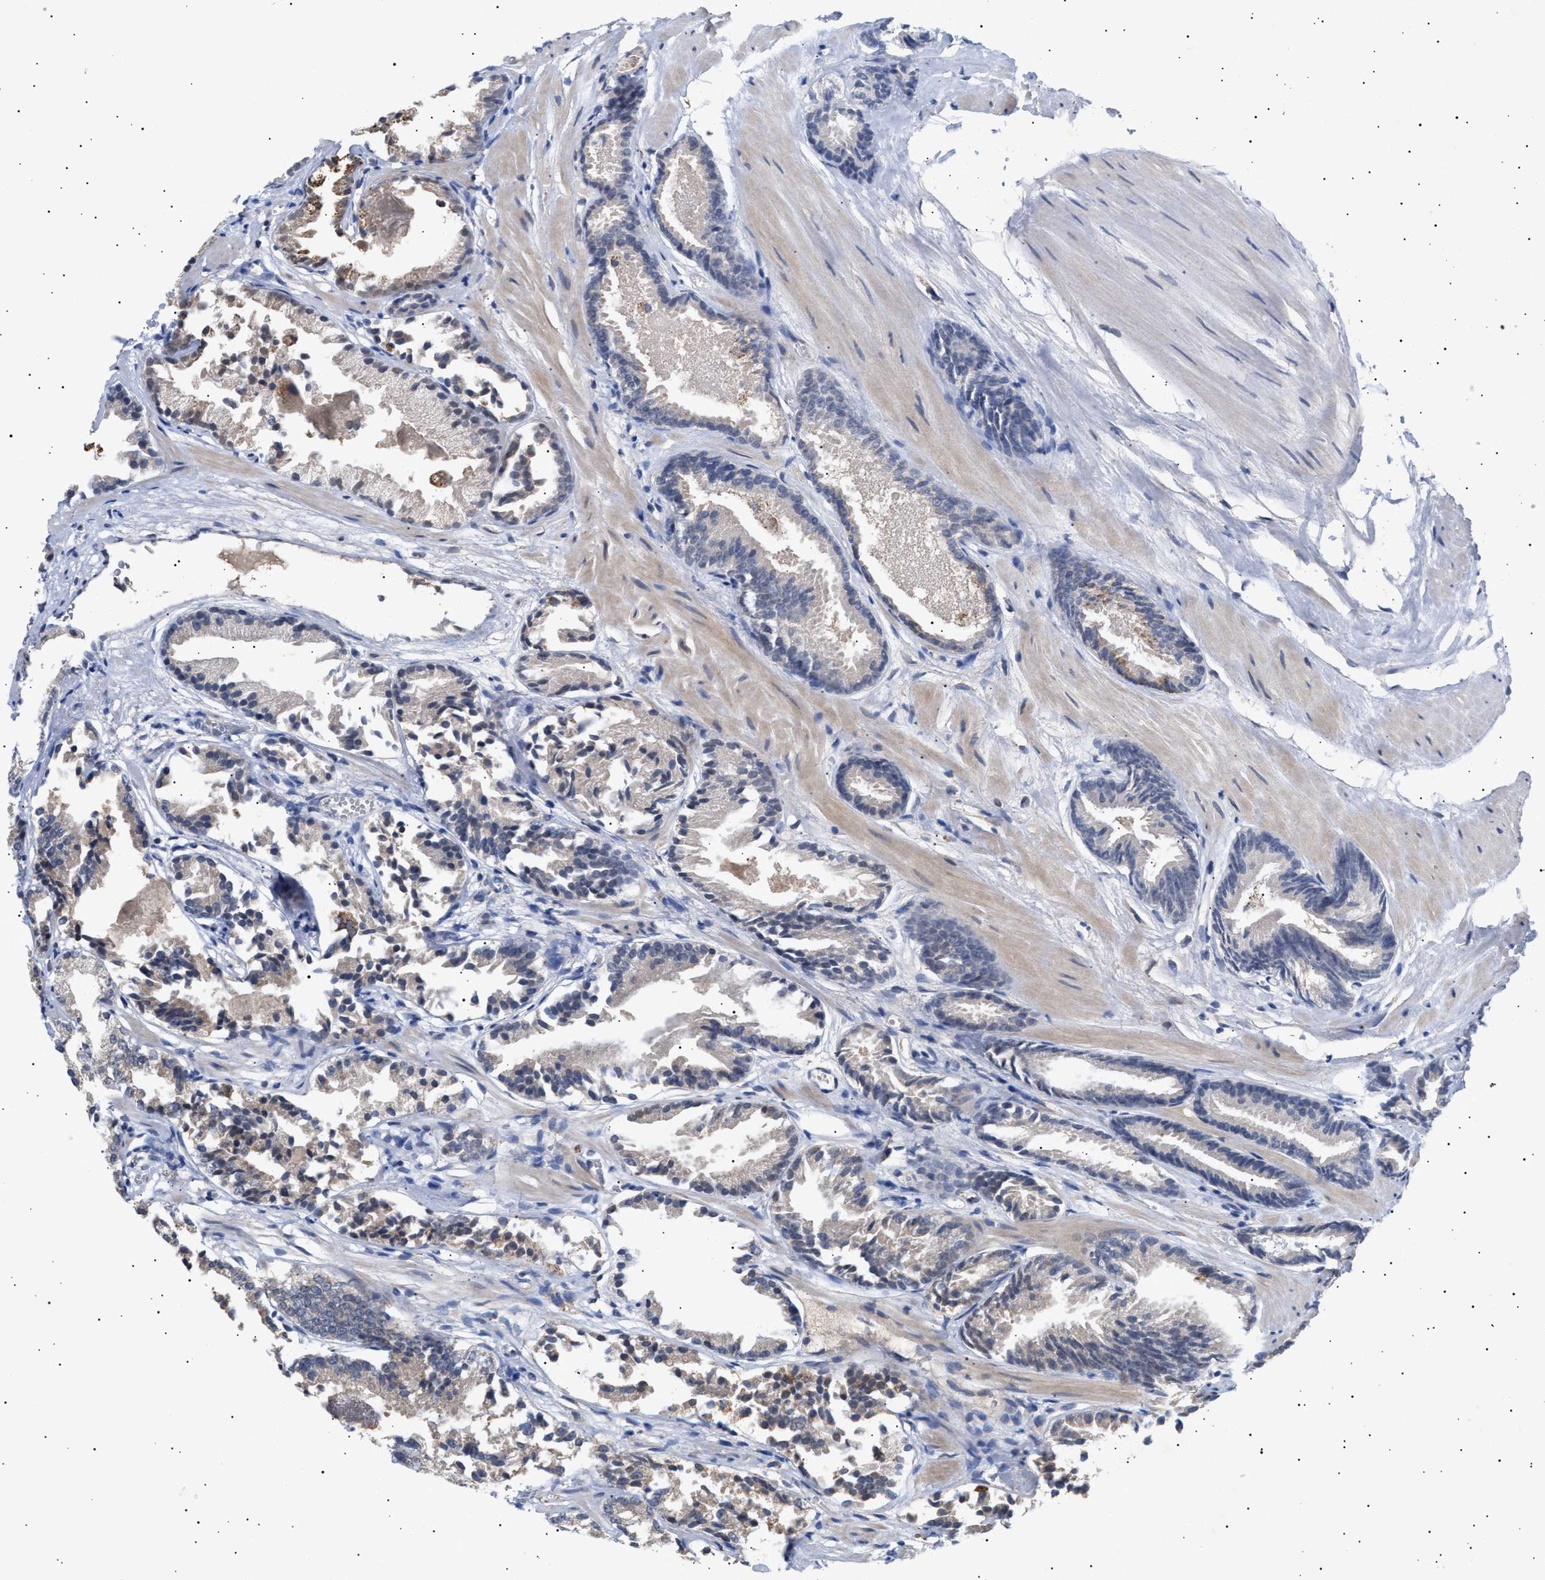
{"staining": {"intensity": "weak", "quantity": "<25%", "location": "cytoplasmic/membranous"}, "tissue": "prostate cancer", "cell_type": "Tumor cells", "image_type": "cancer", "snomed": [{"axis": "morphology", "description": "Adenocarcinoma, Low grade"}, {"axis": "topography", "description": "Prostate"}], "caption": "This is an immunohistochemistry (IHC) histopathology image of human adenocarcinoma (low-grade) (prostate). There is no expression in tumor cells.", "gene": "SIRT5", "patient": {"sex": "male", "age": 51}}